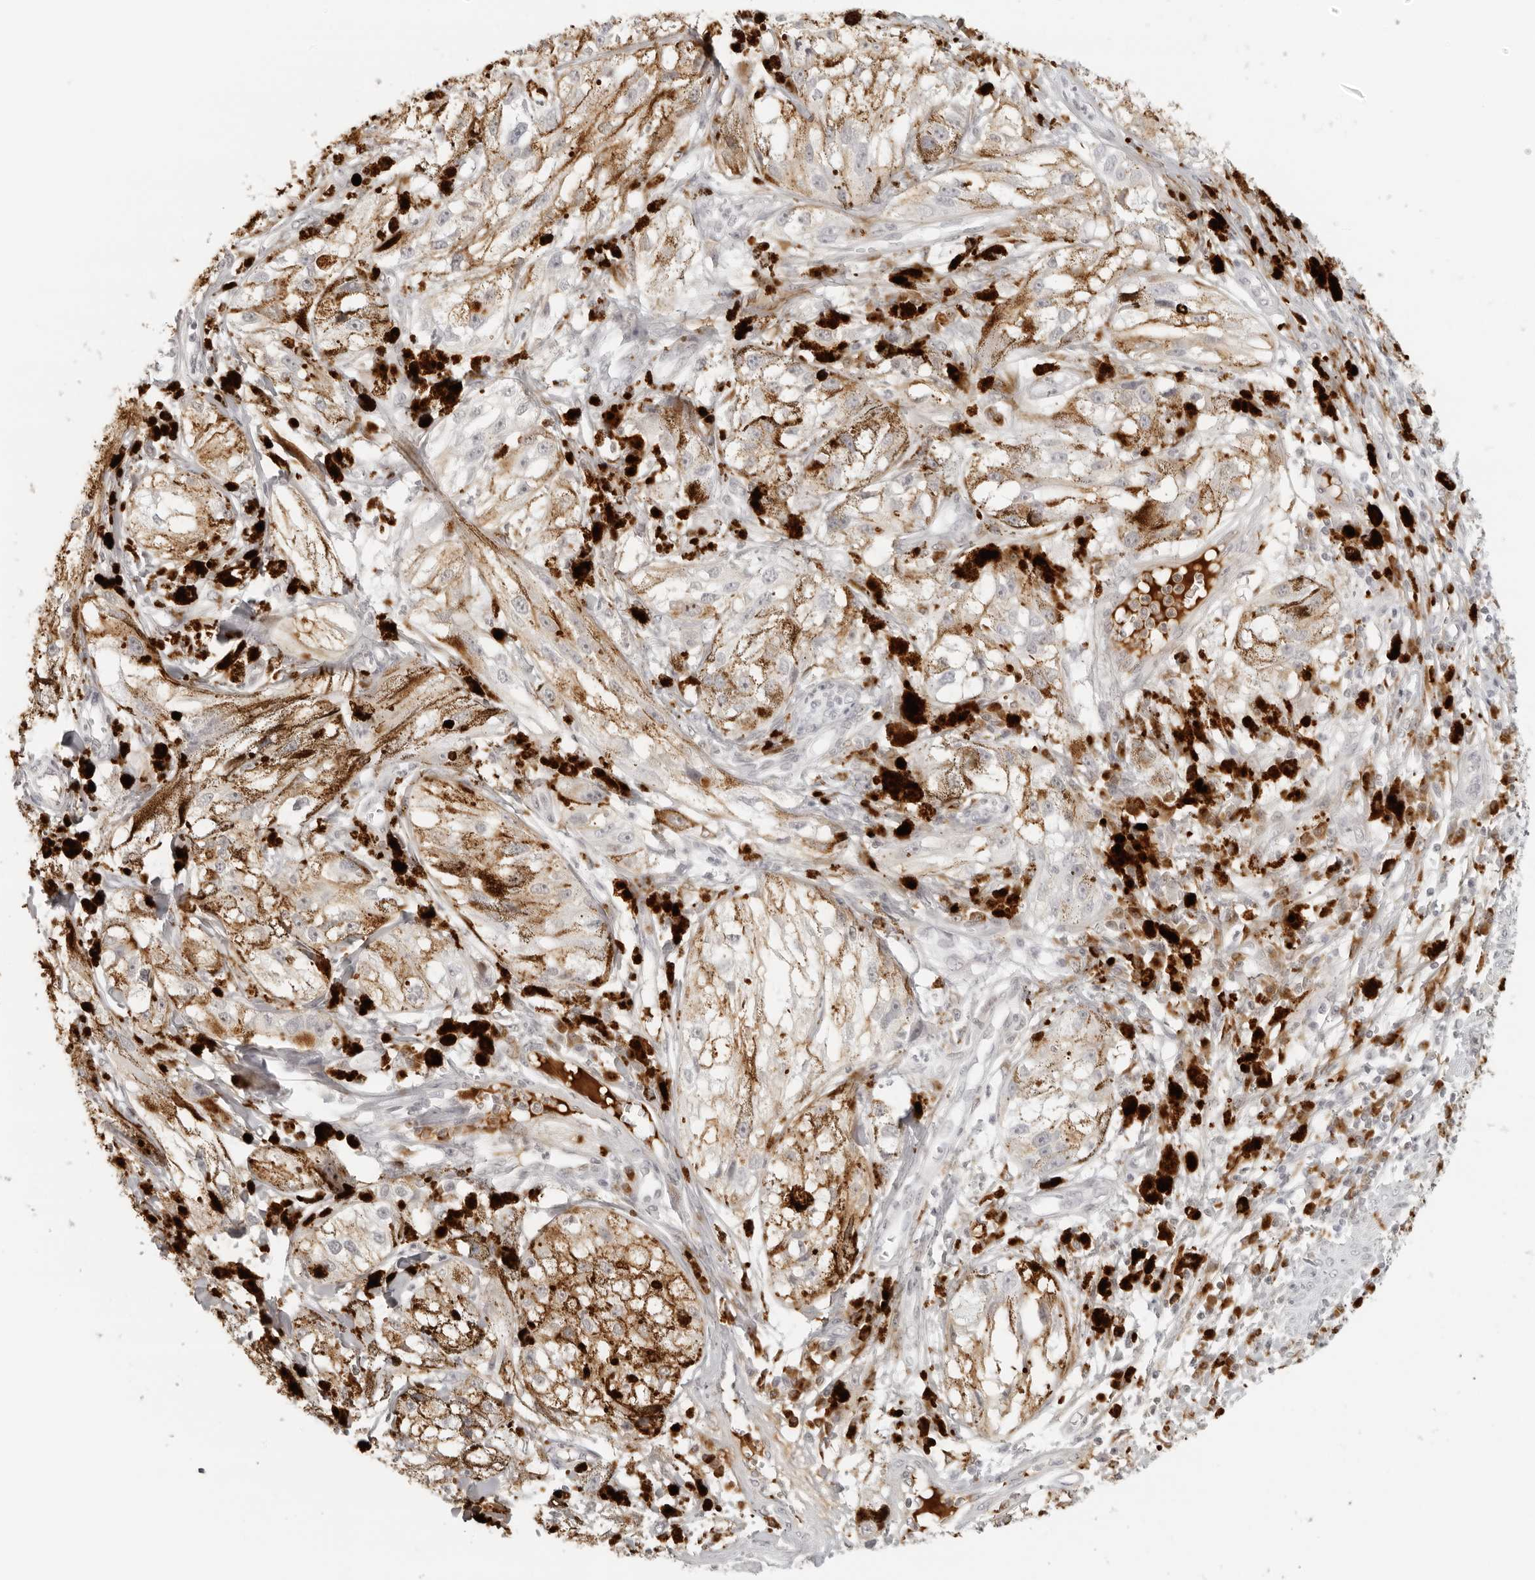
{"staining": {"intensity": "negative", "quantity": "none", "location": "none"}, "tissue": "melanoma", "cell_type": "Tumor cells", "image_type": "cancer", "snomed": [{"axis": "morphology", "description": "Malignant melanoma, NOS"}, {"axis": "topography", "description": "Skin"}], "caption": "The image demonstrates no staining of tumor cells in melanoma.", "gene": "ZNF678", "patient": {"sex": "male", "age": 88}}